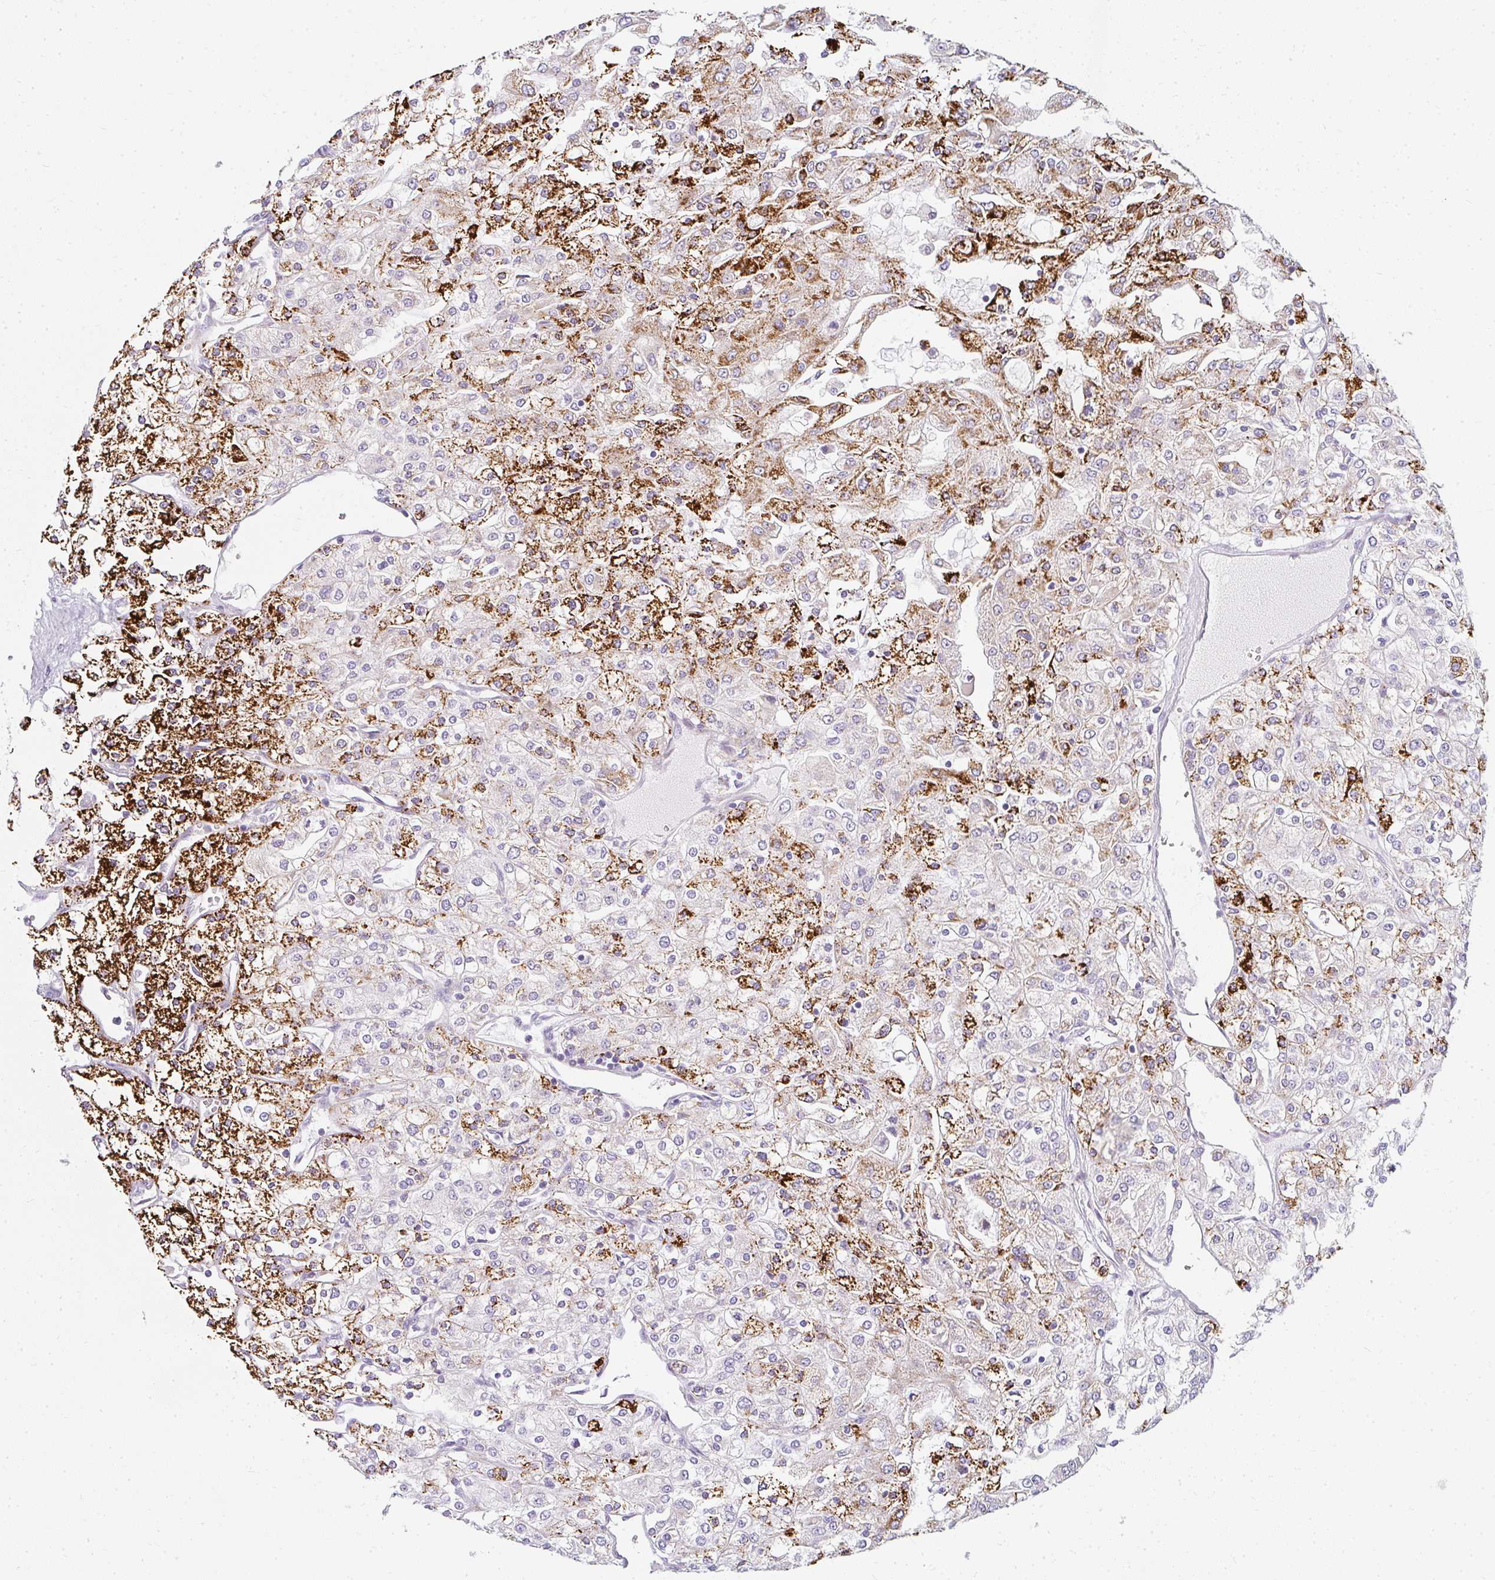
{"staining": {"intensity": "strong", "quantity": "25%-75%", "location": "cytoplasmic/membranous"}, "tissue": "renal cancer", "cell_type": "Tumor cells", "image_type": "cancer", "snomed": [{"axis": "morphology", "description": "Adenocarcinoma, NOS"}, {"axis": "topography", "description": "Kidney"}], "caption": "Brown immunohistochemical staining in renal adenocarcinoma shows strong cytoplasmic/membranous positivity in about 25%-75% of tumor cells.", "gene": "PLA2G5", "patient": {"sex": "male", "age": 80}}